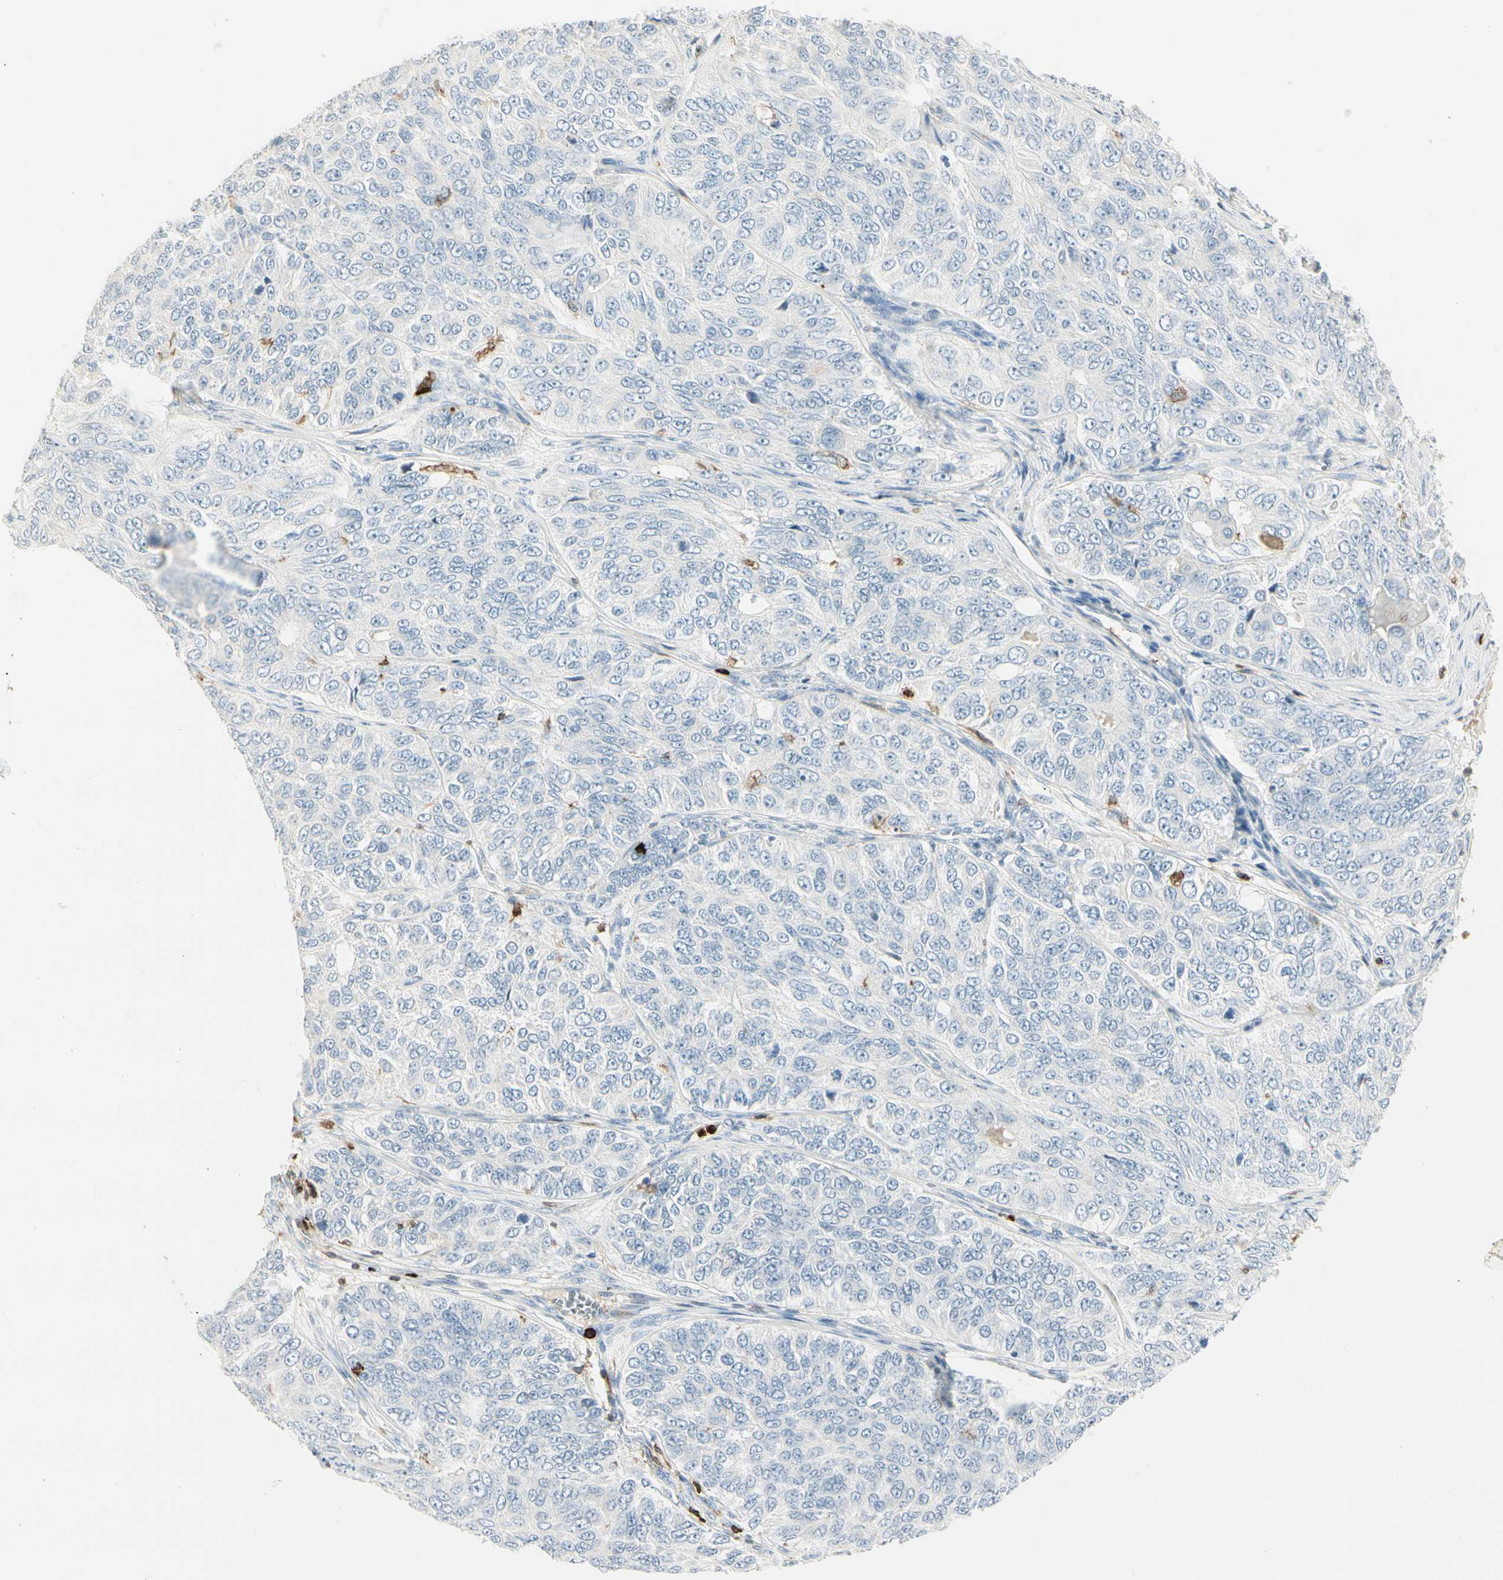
{"staining": {"intensity": "negative", "quantity": "none", "location": "none"}, "tissue": "ovarian cancer", "cell_type": "Tumor cells", "image_type": "cancer", "snomed": [{"axis": "morphology", "description": "Carcinoma, endometroid"}, {"axis": "topography", "description": "Ovary"}], "caption": "IHC micrograph of neoplastic tissue: ovarian cancer stained with DAB exhibits no significant protein positivity in tumor cells.", "gene": "ITGB2", "patient": {"sex": "female", "age": 51}}